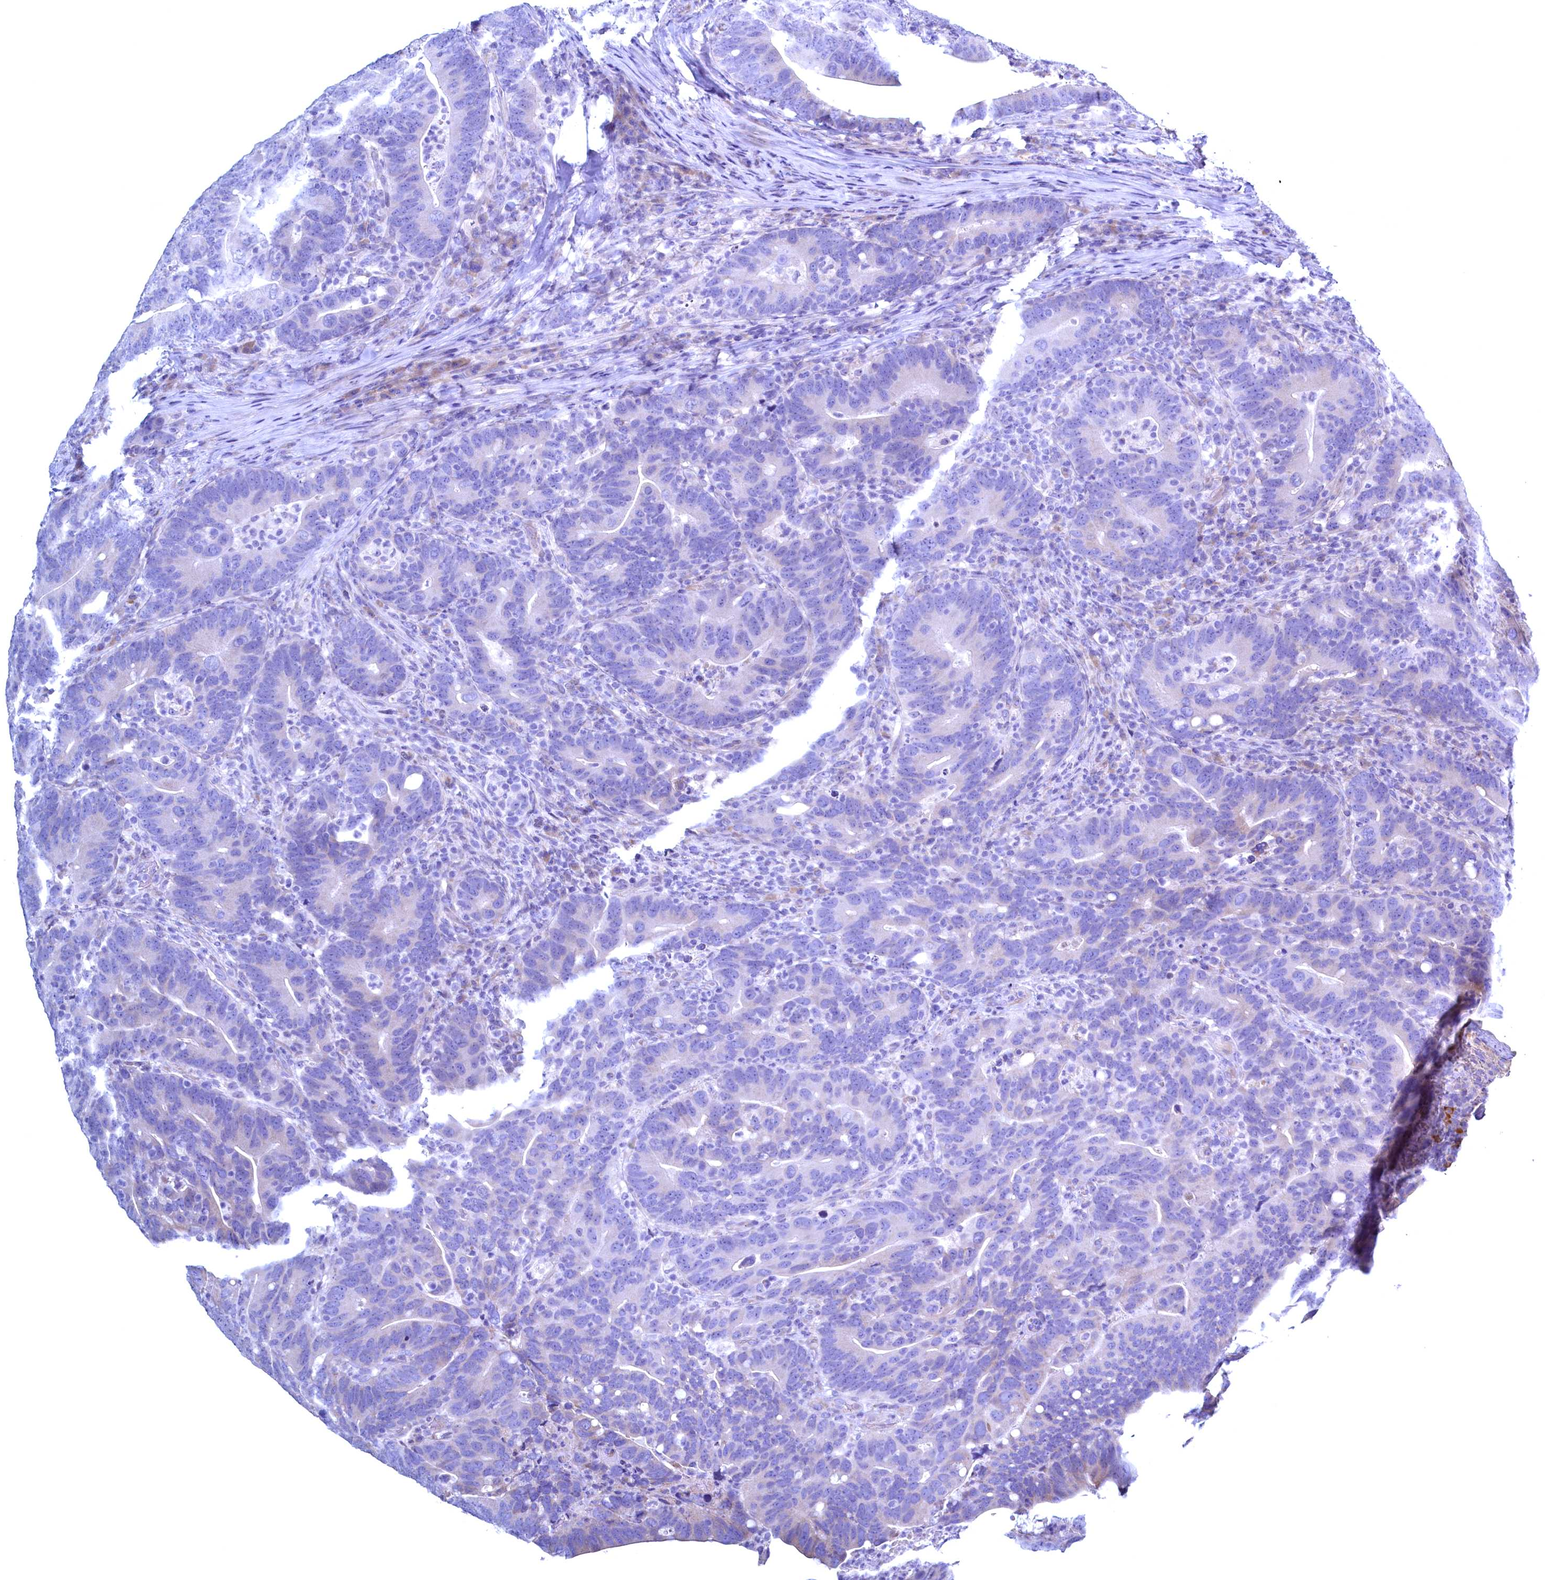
{"staining": {"intensity": "negative", "quantity": "none", "location": "none"}, "tissue": "colorectal cancer", "cell_type": "Tumor cells", "image_type": "cancer", "snomed": [{"axis": "morphology", "description": "Adenocarcinoma, NOS"}, {"axis": "topography", "description": "Colon"}], "caption": "A high-resolution photomicrograph shows IHC staining of colorectal adenocarcinoma, which displays no significant expression in tumor cells.", "gene": "MAP1LC3A", "patient": {"sex": "female", "age": 66}}